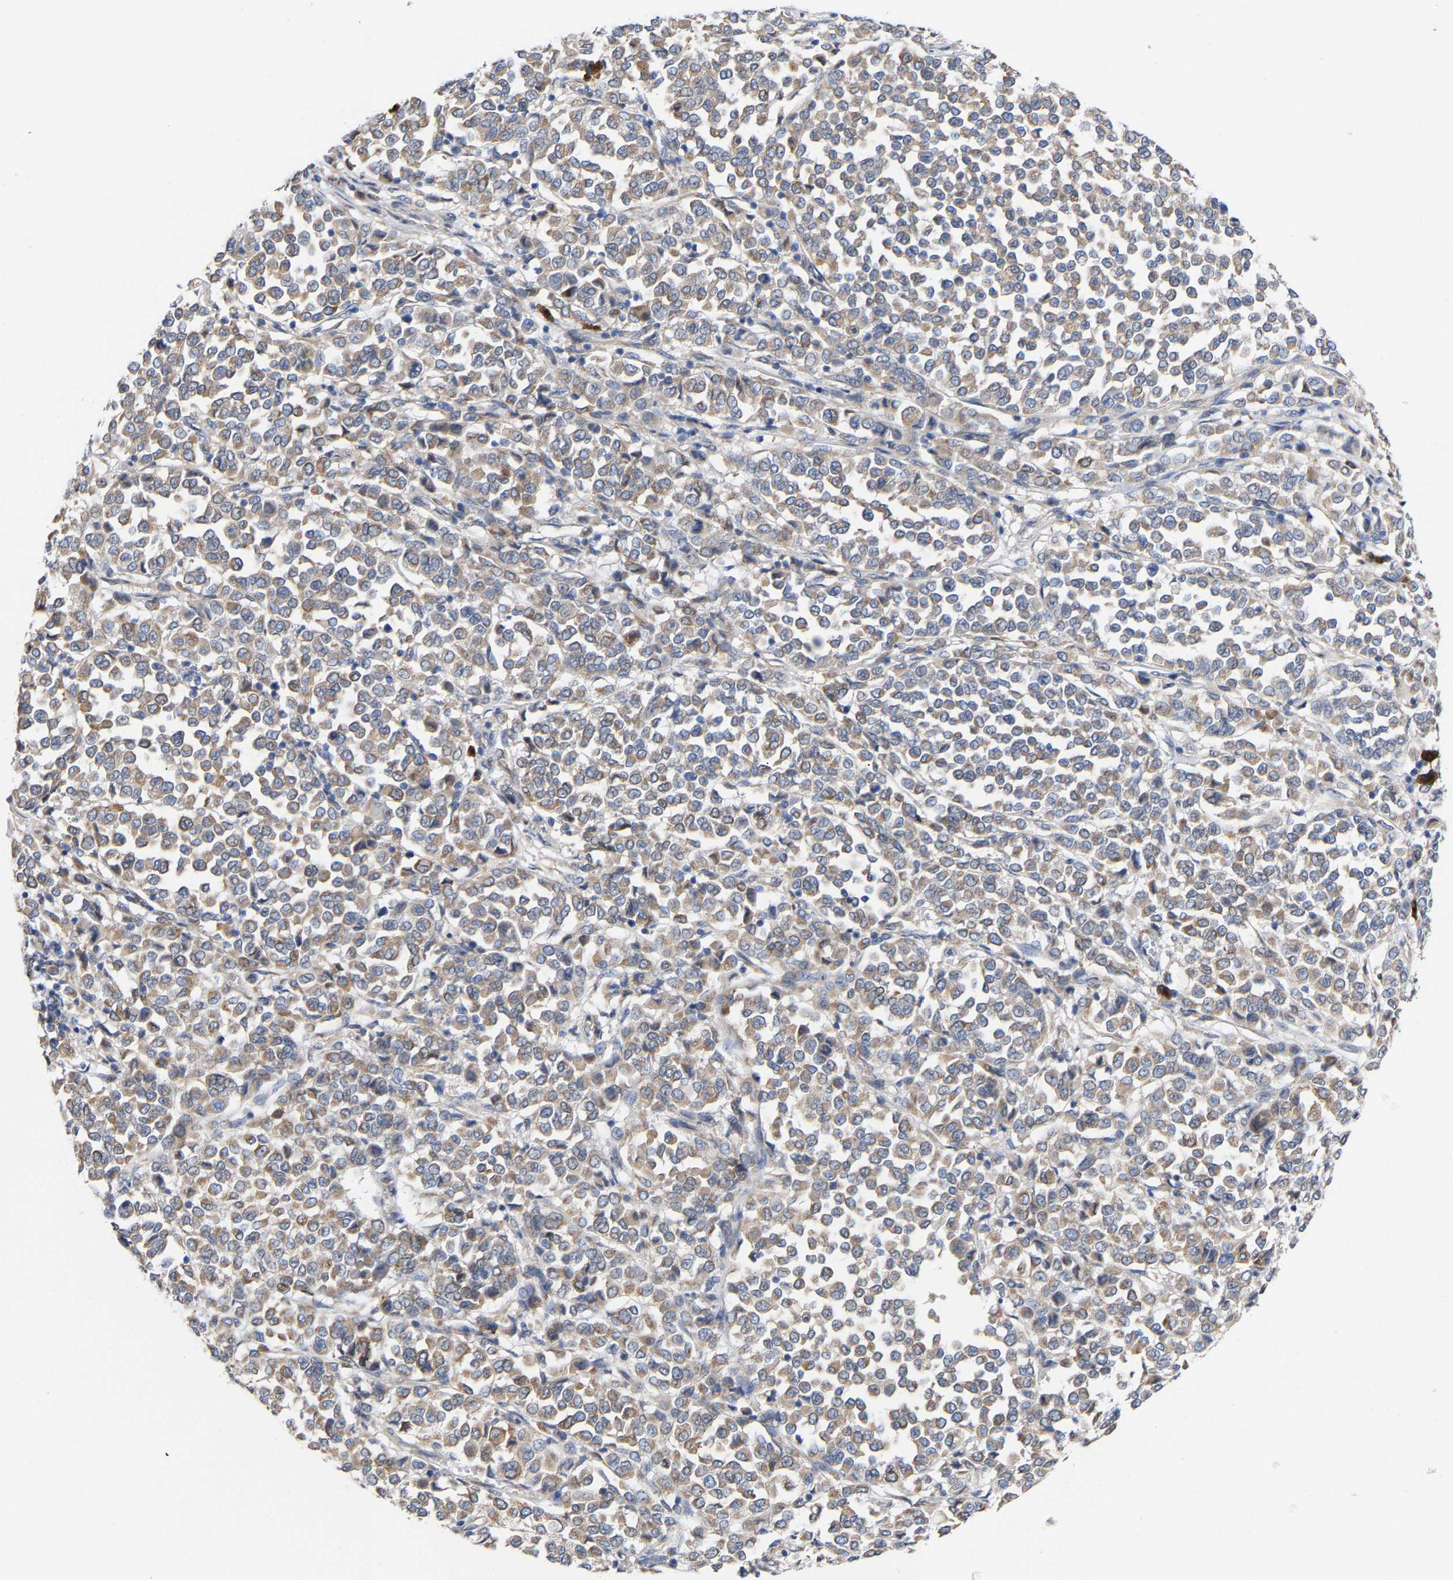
{"staining": {"intensity": "weak", "quantity": ">75%", "location": "cytoplasmic/membranous"}, "tissue": "melanoma", "cell_type": "Tumor cells", "image_type": "cancer", "snomed": [{"axis": "morphology", "description": "Malignant melanoma, Metastatic site"}, {"axis": "topography", "description": "Pancreas"}], "caption": "This photomicrograph exhibits melanoma stained with immunohistochemistry to label a protein in brown. The cytoplasmic/membranous of tumor cells show weak positivity for the protein. Nuclei are counter-stained blue.", "gene": "PPP1R15A", "patient": {"sex": "female", "age": 30}}